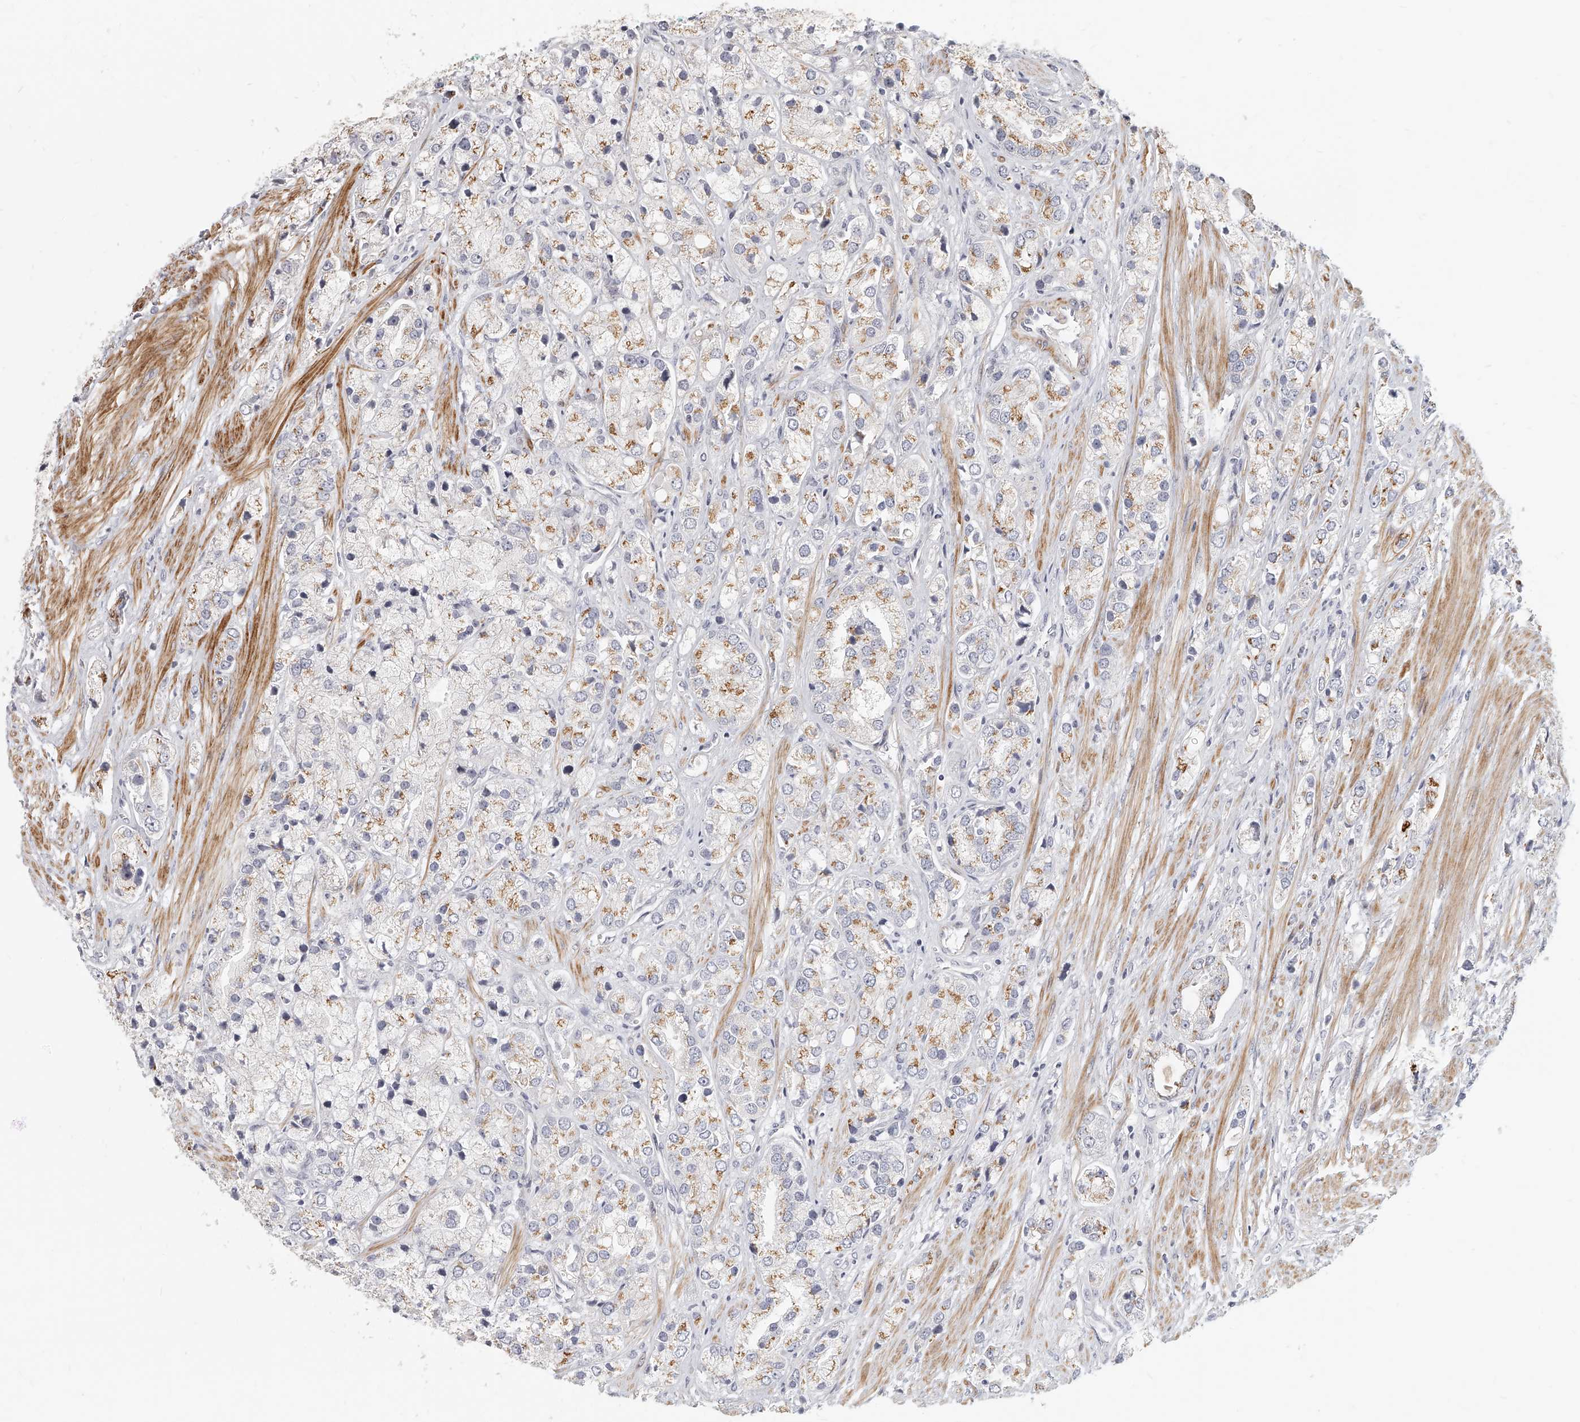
{"staining": {"intensity": "moderate", "quantity": "25%-75%", "location": "cytoplasmic/membranous"}, "tissue": "prostate cancer", "cell_type": "Tumor cells", "image_type": "cancer", "snomed": [{"axis": "morphology", "description": "Adenocarcinoma, High grade"}, {"axis": "topography", "description": "Prostate"}], "caption": "Immunohistochemistry histopathology image of prostate cancer stained for a protein (brown), which displays medium levels of moderate cytoplasmic/membranous staining in about 25%-75% of tumor cells.", "gene": "SLC37A1", "patient": {"sex": "male", "age": 50}}